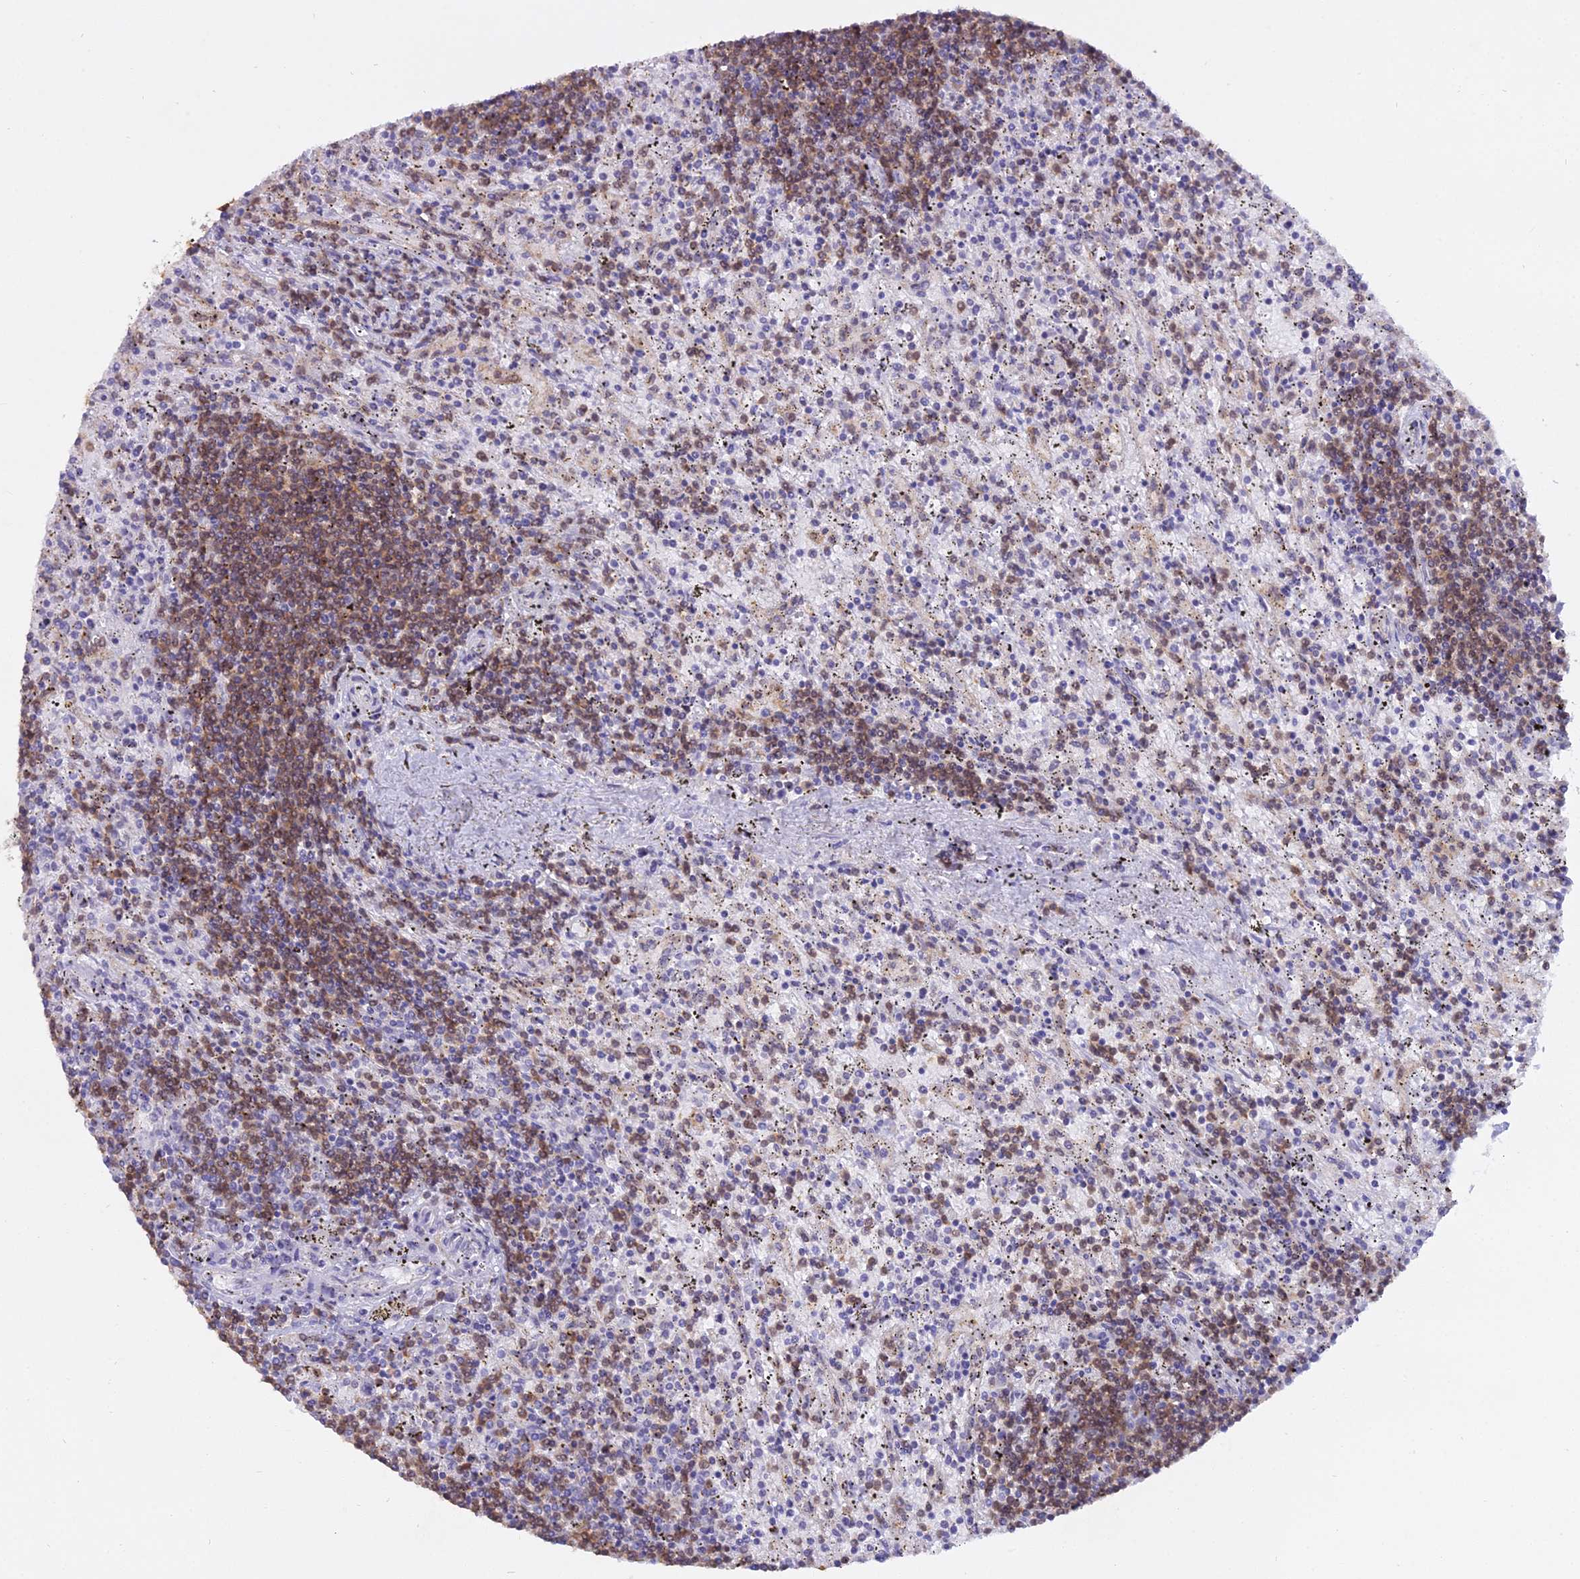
{"staining": {"intensity": "moderate", "quantity": "<25%", "location": "cytoplasmic/membranous,nuclear"}, "tissue": "lymphoma", "cell_type": "Tumor cells", "image_type": "cancer", "snomed": [{"axis": "morphology", "description": "Malignant lymphoma, non-Hodgkin's type, Low grade"}, {"axis": "topography", "description": "Spleen"}], "caption": "This image demonstrates IHC staining of human lymphoma, with low moderate cytoplasmic/membranous and nuclear expression in about <25% of tumor cells.", "gene": "BLNK", "patient": {"sex": "male", "age": 76}}